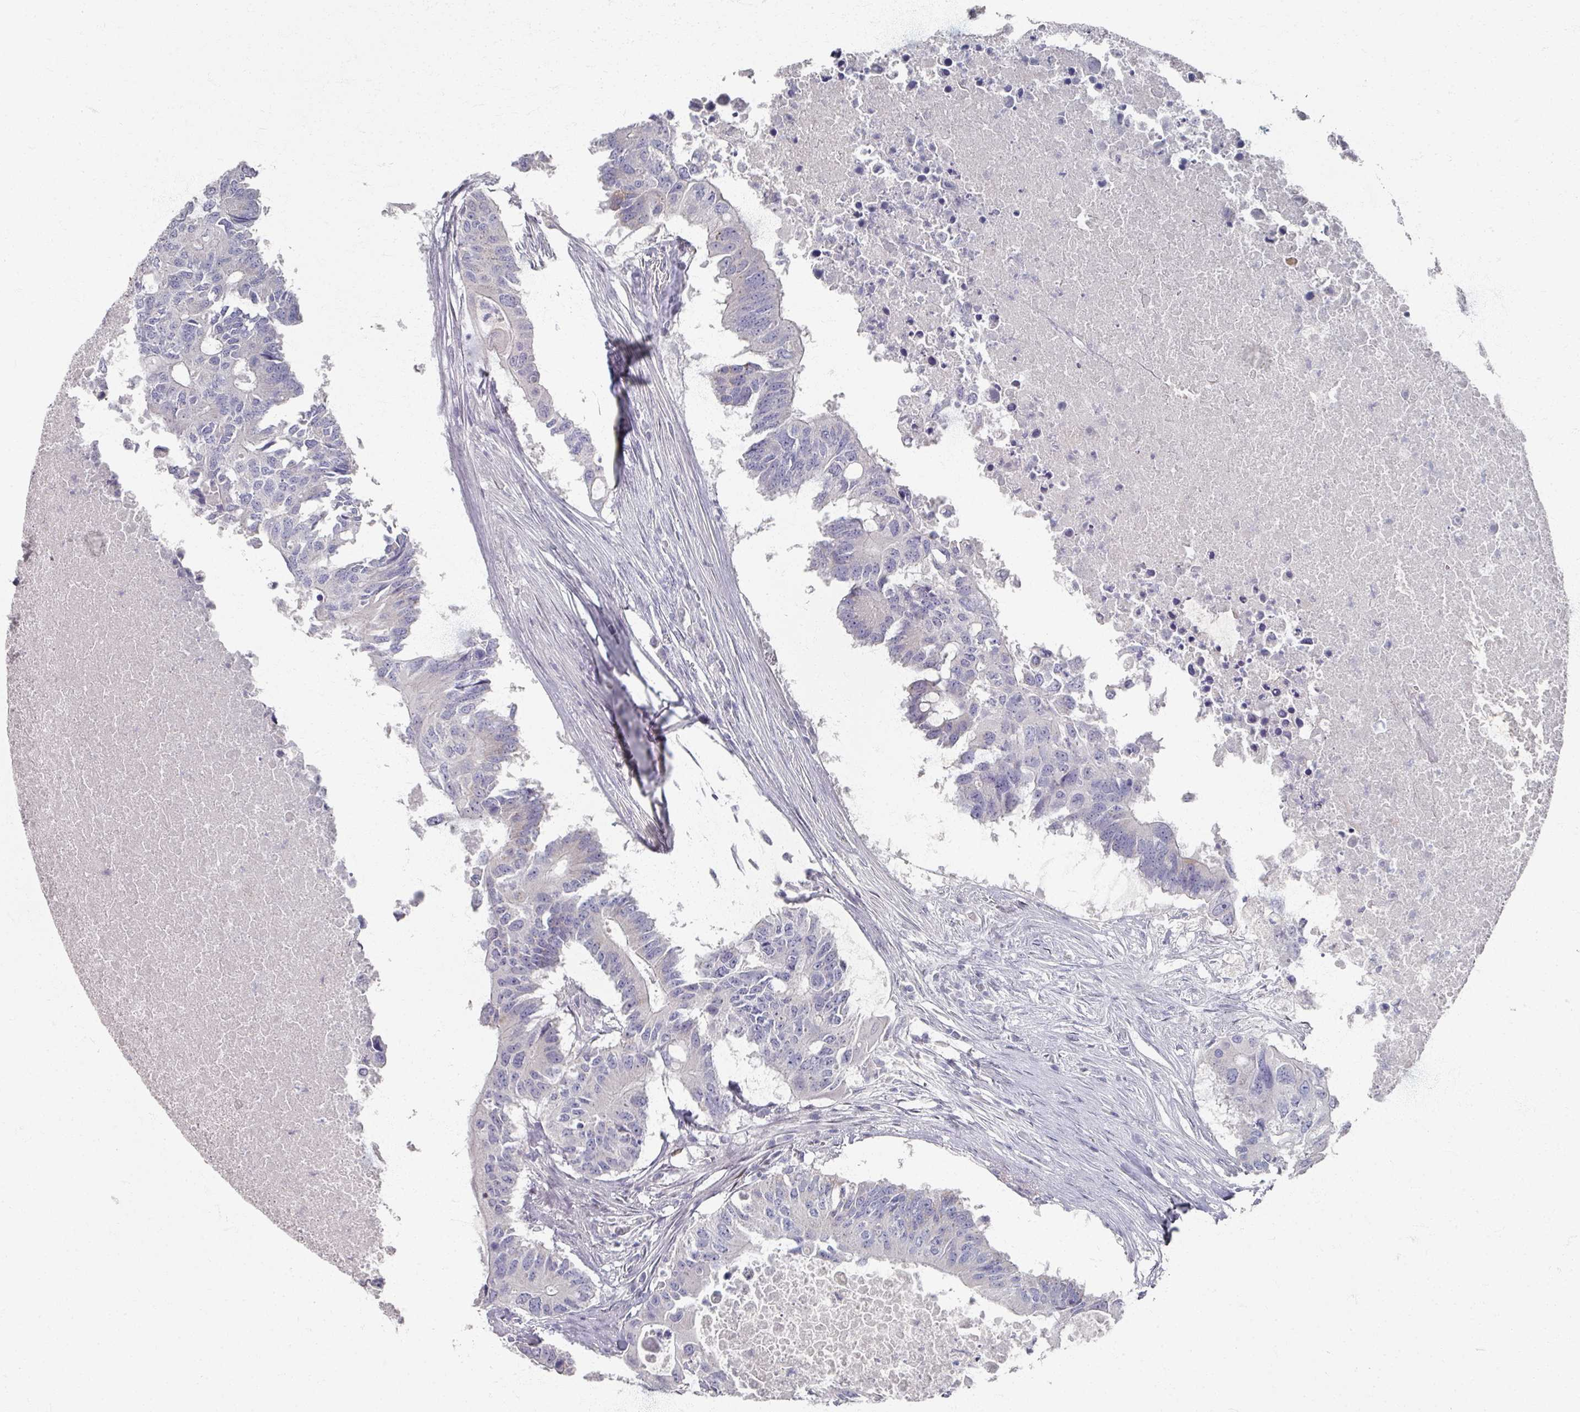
{"staining": {"intensity": "negative", "quantity": "none", "location": "none"}, "tissue": "colorectal cancer", "cell_type": "Tumor cells", "image_type": "cancer", "snomed": [{"axis": "morphology", "description": "Adenocarcinoma, NOS"}, {"axis": "topography", "description": "Colon"}], "caption": "There is no significant positivity in tumor cells of colorectal cancer (adenocarcinoma).", "gene": "TTYH3", "patient": {"sex": "male", "age": 71}}